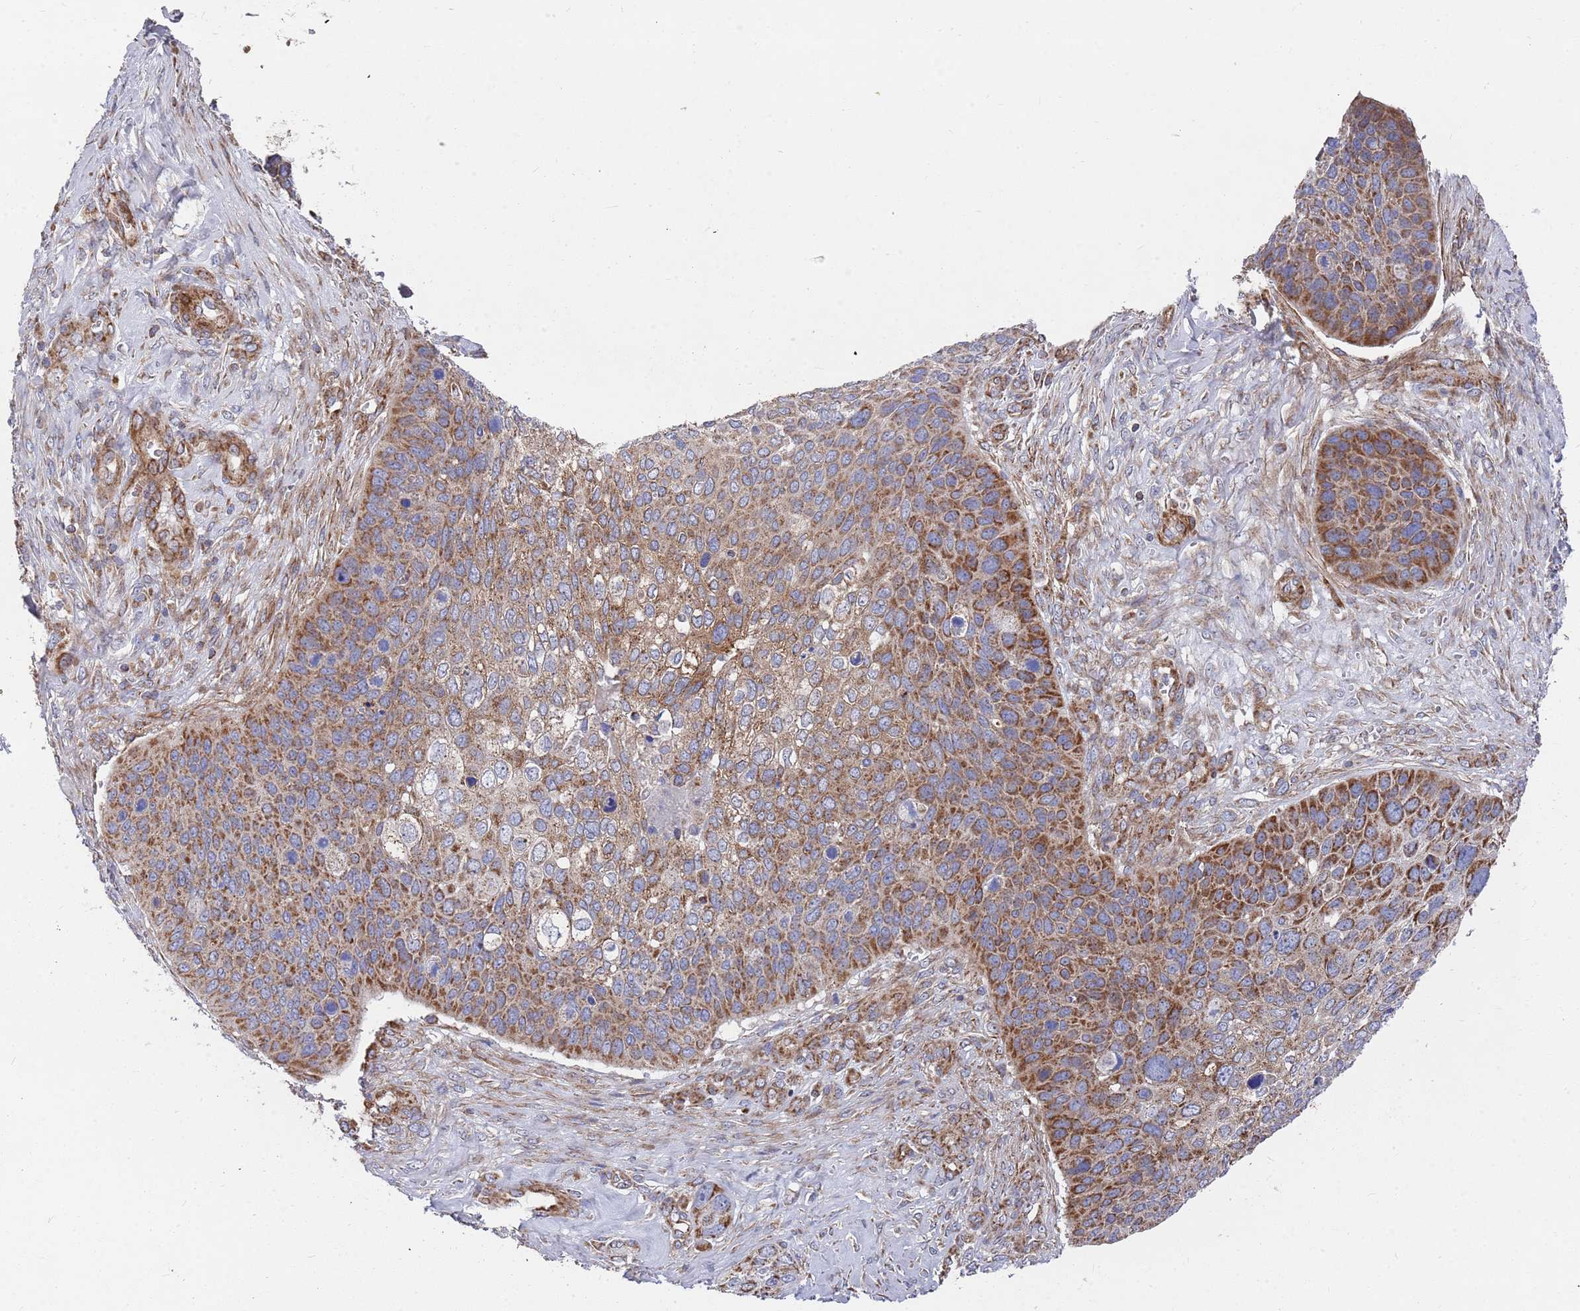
{"staining": {"intensity": "moderate", "quantity": ">75%", "location": "cytoplasmic/membranous"}, "tissue": "skin cancer", "cell_type": "Tumor cells", "image_type": "cancer", "snomed": [{"axis": "morphology", "description": "Basal cell carcinoma"}, {"axis": "topography", "description": "Skin"}], "caption": "Immunohistochemical staining of skin basal cell carcinoma shows medium levels of moderate cytoplasmic/membranous positivity in approximately >75% of tumor cells. The staining was performed using DAB, with brown indicating positive protein expression. Nuclei are stained blue with hematoxylin.", "gene": "WDFY3", "patient": {"sex": "female", "age": 74}}